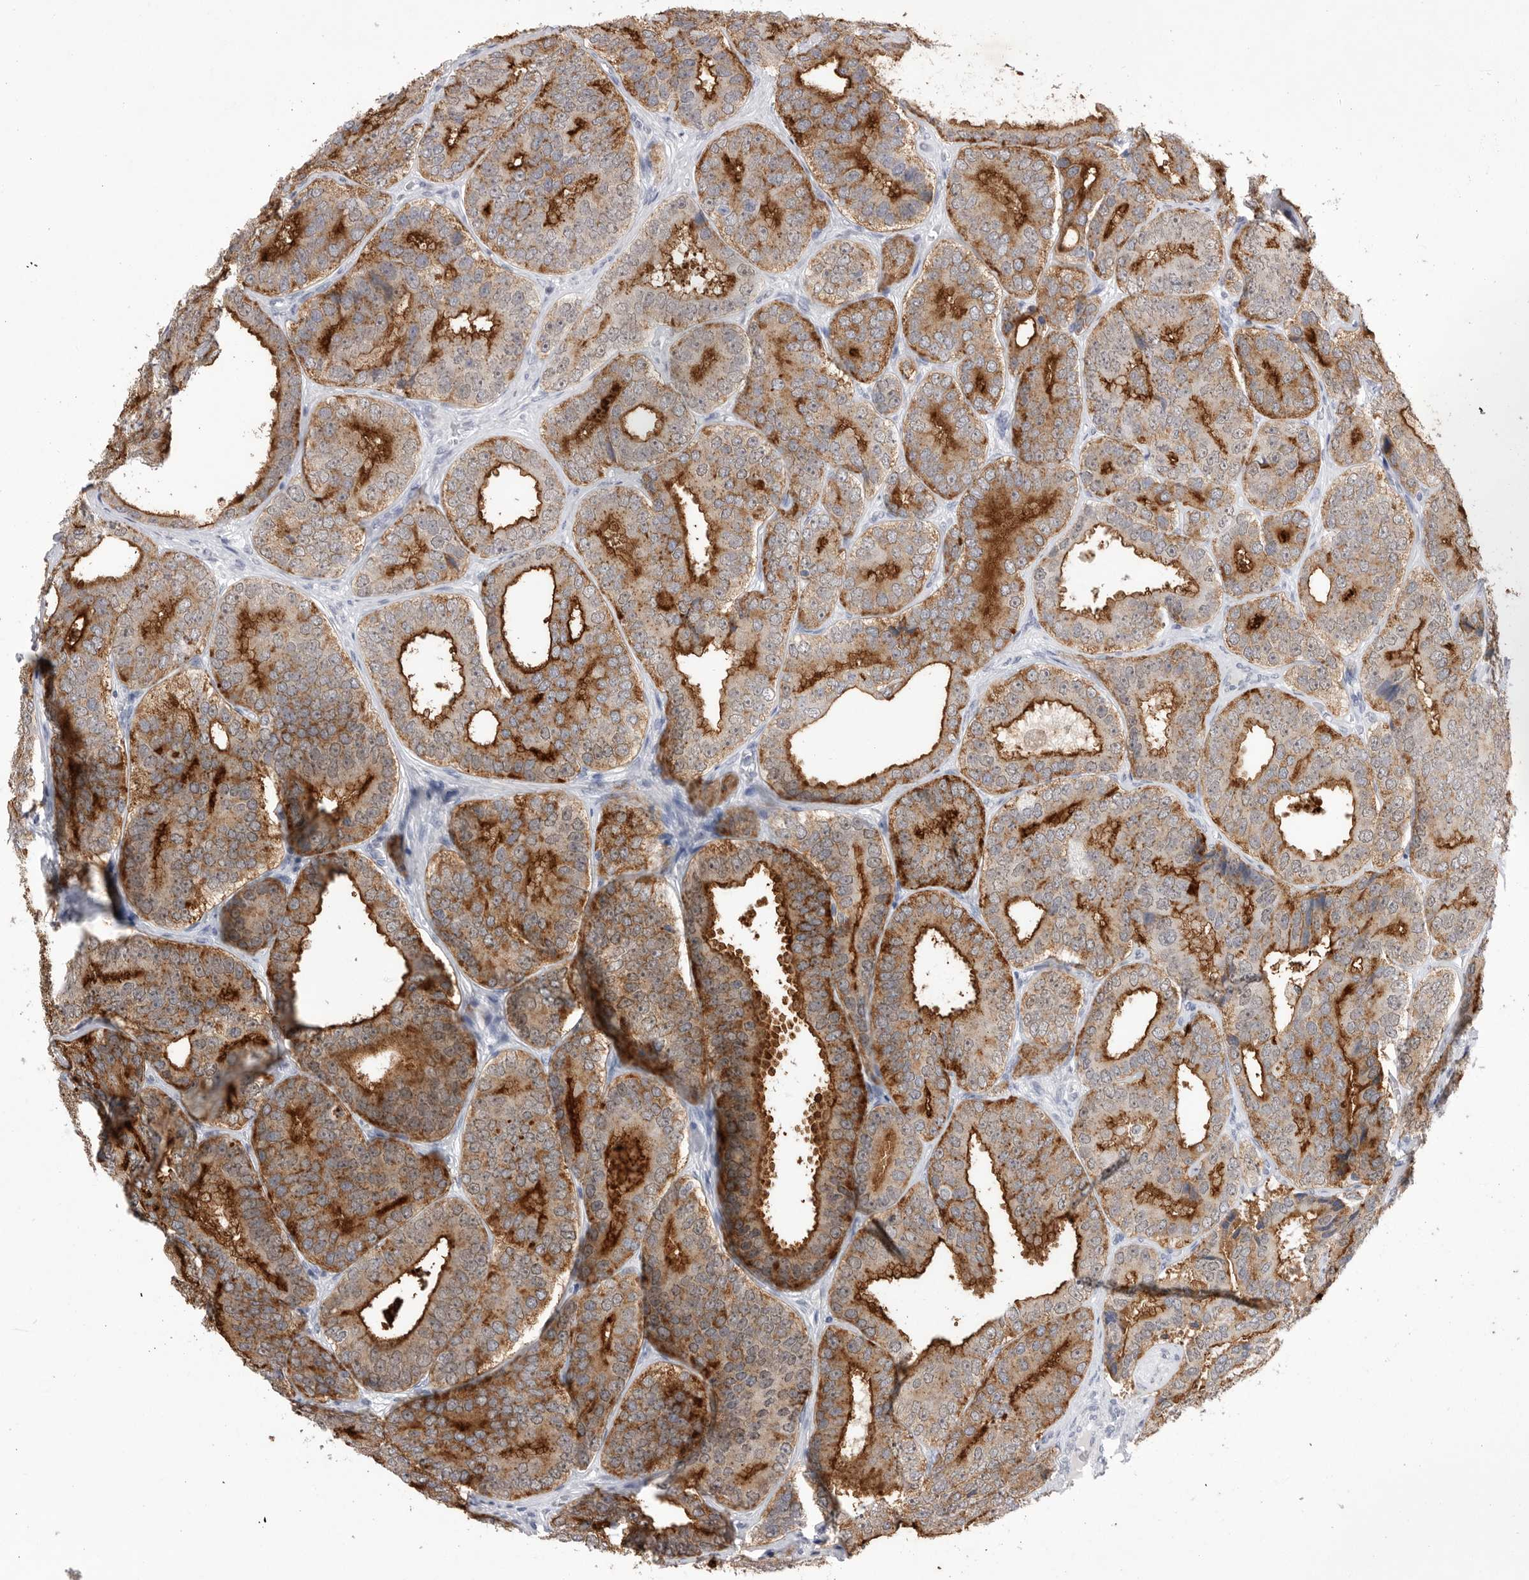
{"staining": {"intensity": "strong", "quantity": "25%-75%", "location": "cytoplasmic/membranous"}, "tissue": "prostate cancer", "cell_type": "Tumor cells", "image_type": "cancer", "snomed": [{"axis": "morphology", "description": "Adenocarcinoma, High grade"}, {"axis": "topography", "description": "Prostate"}], "caption": "Protein expression analysis of human prostate cancer reveals strong cytoplasmic/membranous expression in approximately 25%-75% of tumor cells.", "gene": "ZBTB7B", "patient": {"sex": "male", "age": 56}}